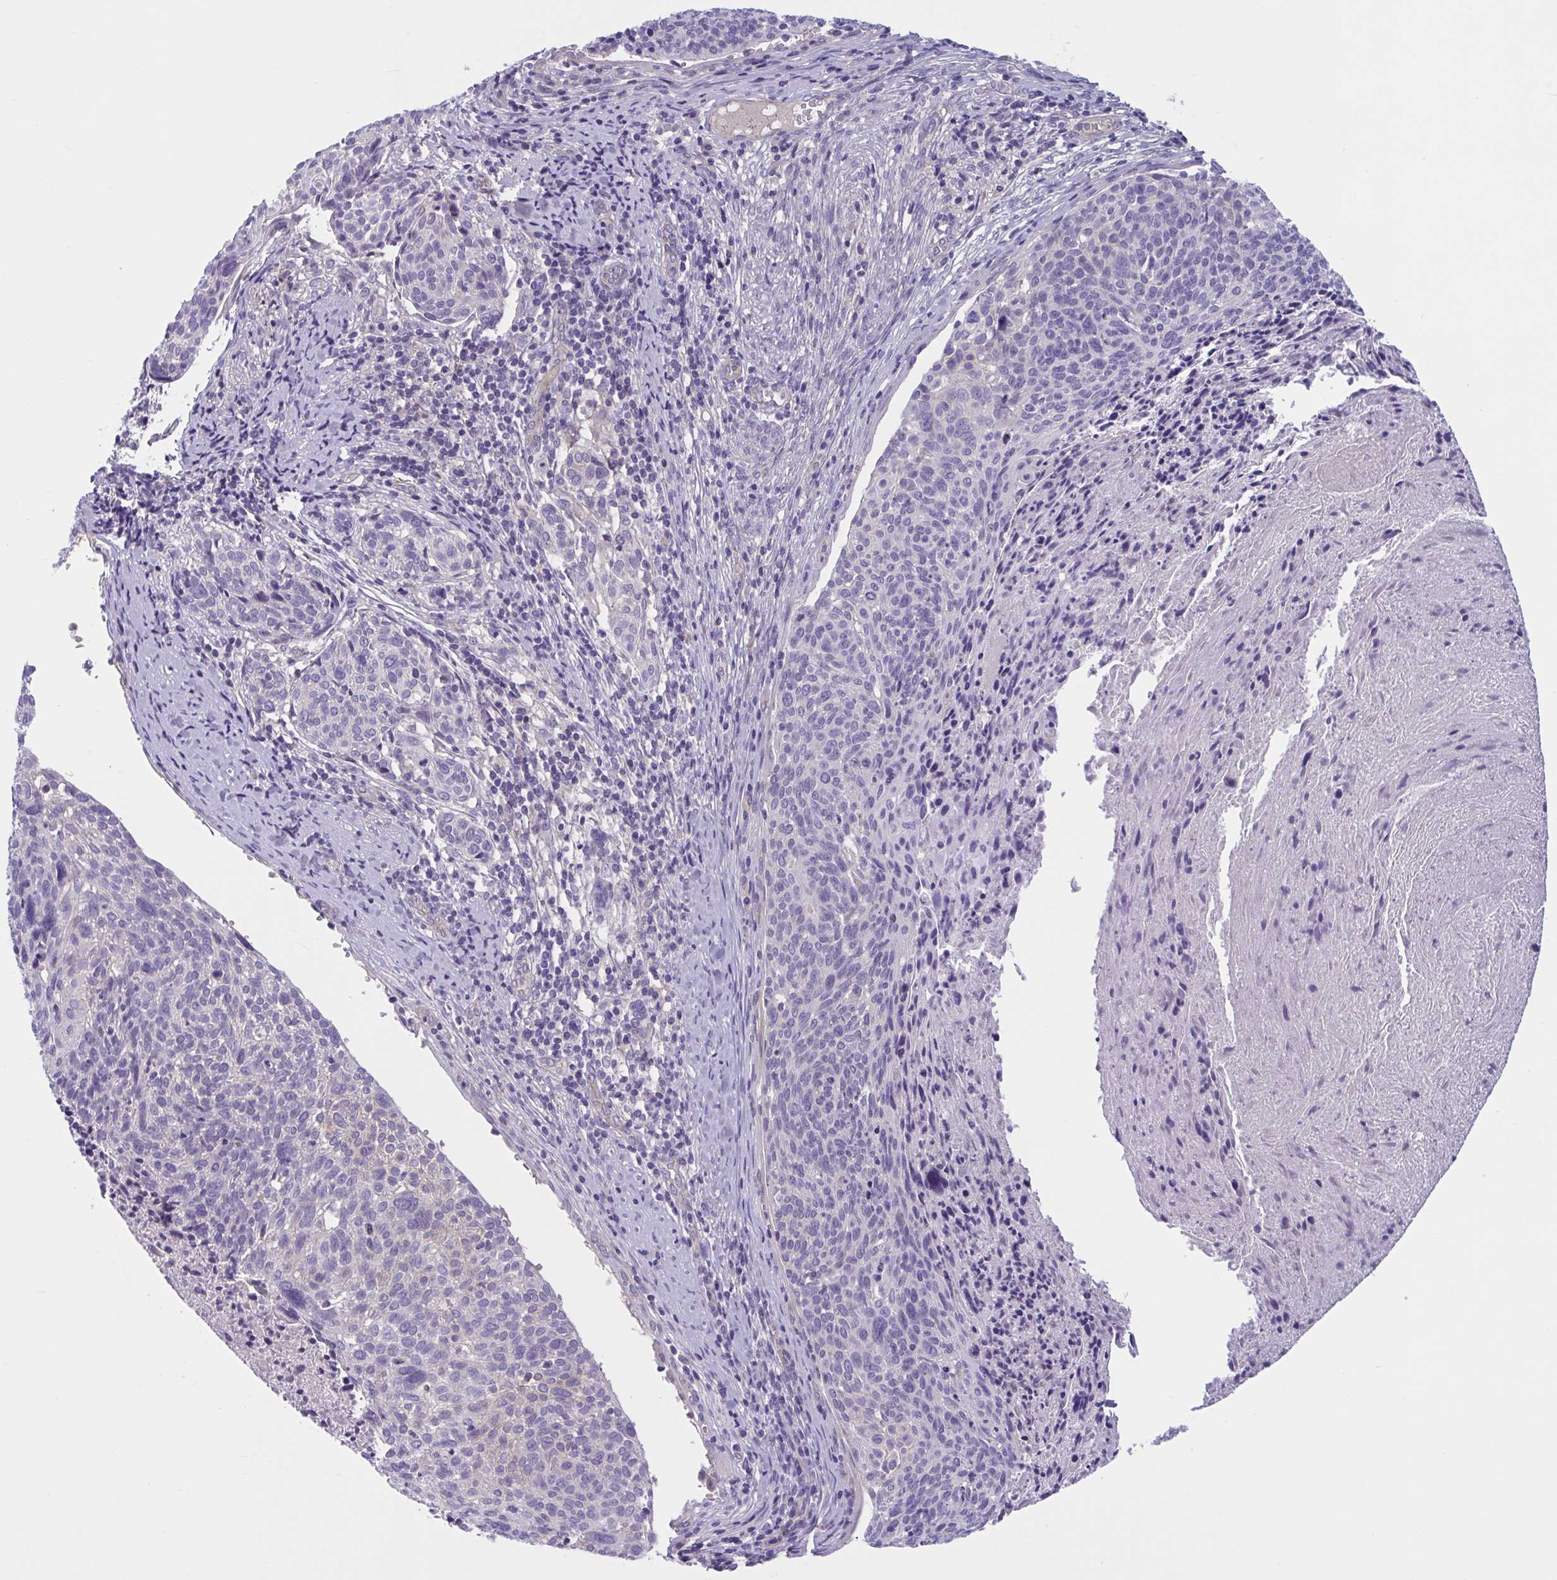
{"staining": {"intensity": "negative", "quantity": "none", "location": "none"}, "tissue": "cervical cancer", "cell_type": "Tumor cells", "image_type": "cancer", "snomed": [{"axis": "morphology", "description": "Squamous cell carcinoma, NOS"}, {"axis": "topography", "description": "Cervix"}], "caption": "Micrograph shows no significant protein positivity in tumor cells of cervical cancer (squamous cell carcinoma).", "gene": "TTC7B", "patient": {"sex": "female", "age": 49}}